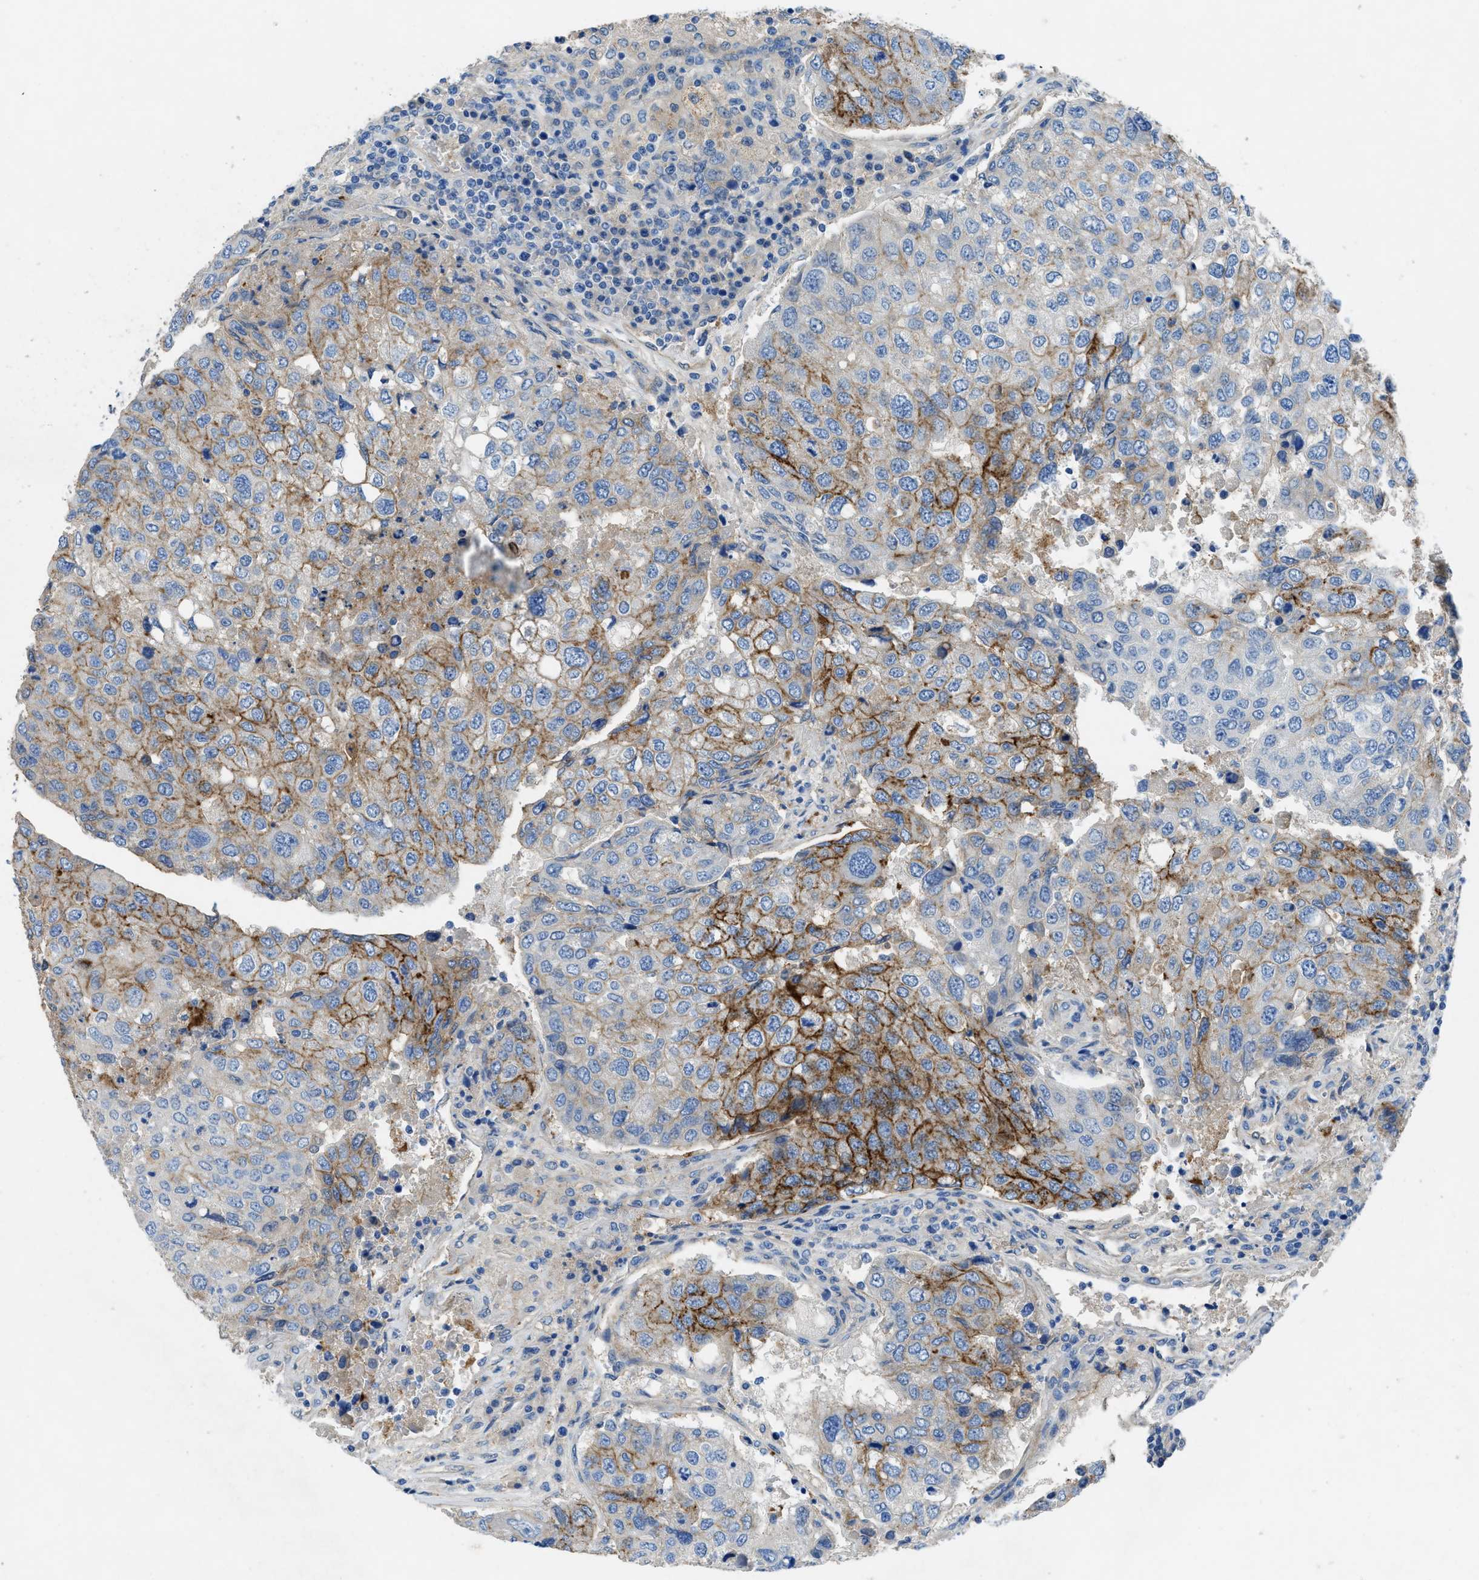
{"staining": {"intensity": "moderate", "quantity": "25%-75%", "location": "cytoplasmic/membranous"}, "tissue": "urothelial cancer", "cell_type": "Tumor cells", "image_type": "cancer", "snomed": [{"axis": "morphology", "description": "Urothelial carcinoma, High grade"}, {"axis": "topography", "description": "Lymph node"}, {"axis": "topography", "description": "Urinary bladder"}], "caption": "Human urothelial cancer stained for a protein (brown) demonstrates moderate cytoplasmic/membranous positive staining in approximately 25%-75% of tumor cells.", "gene": "PTGFRN", "patient": {"sex": "male", "age": 51}}